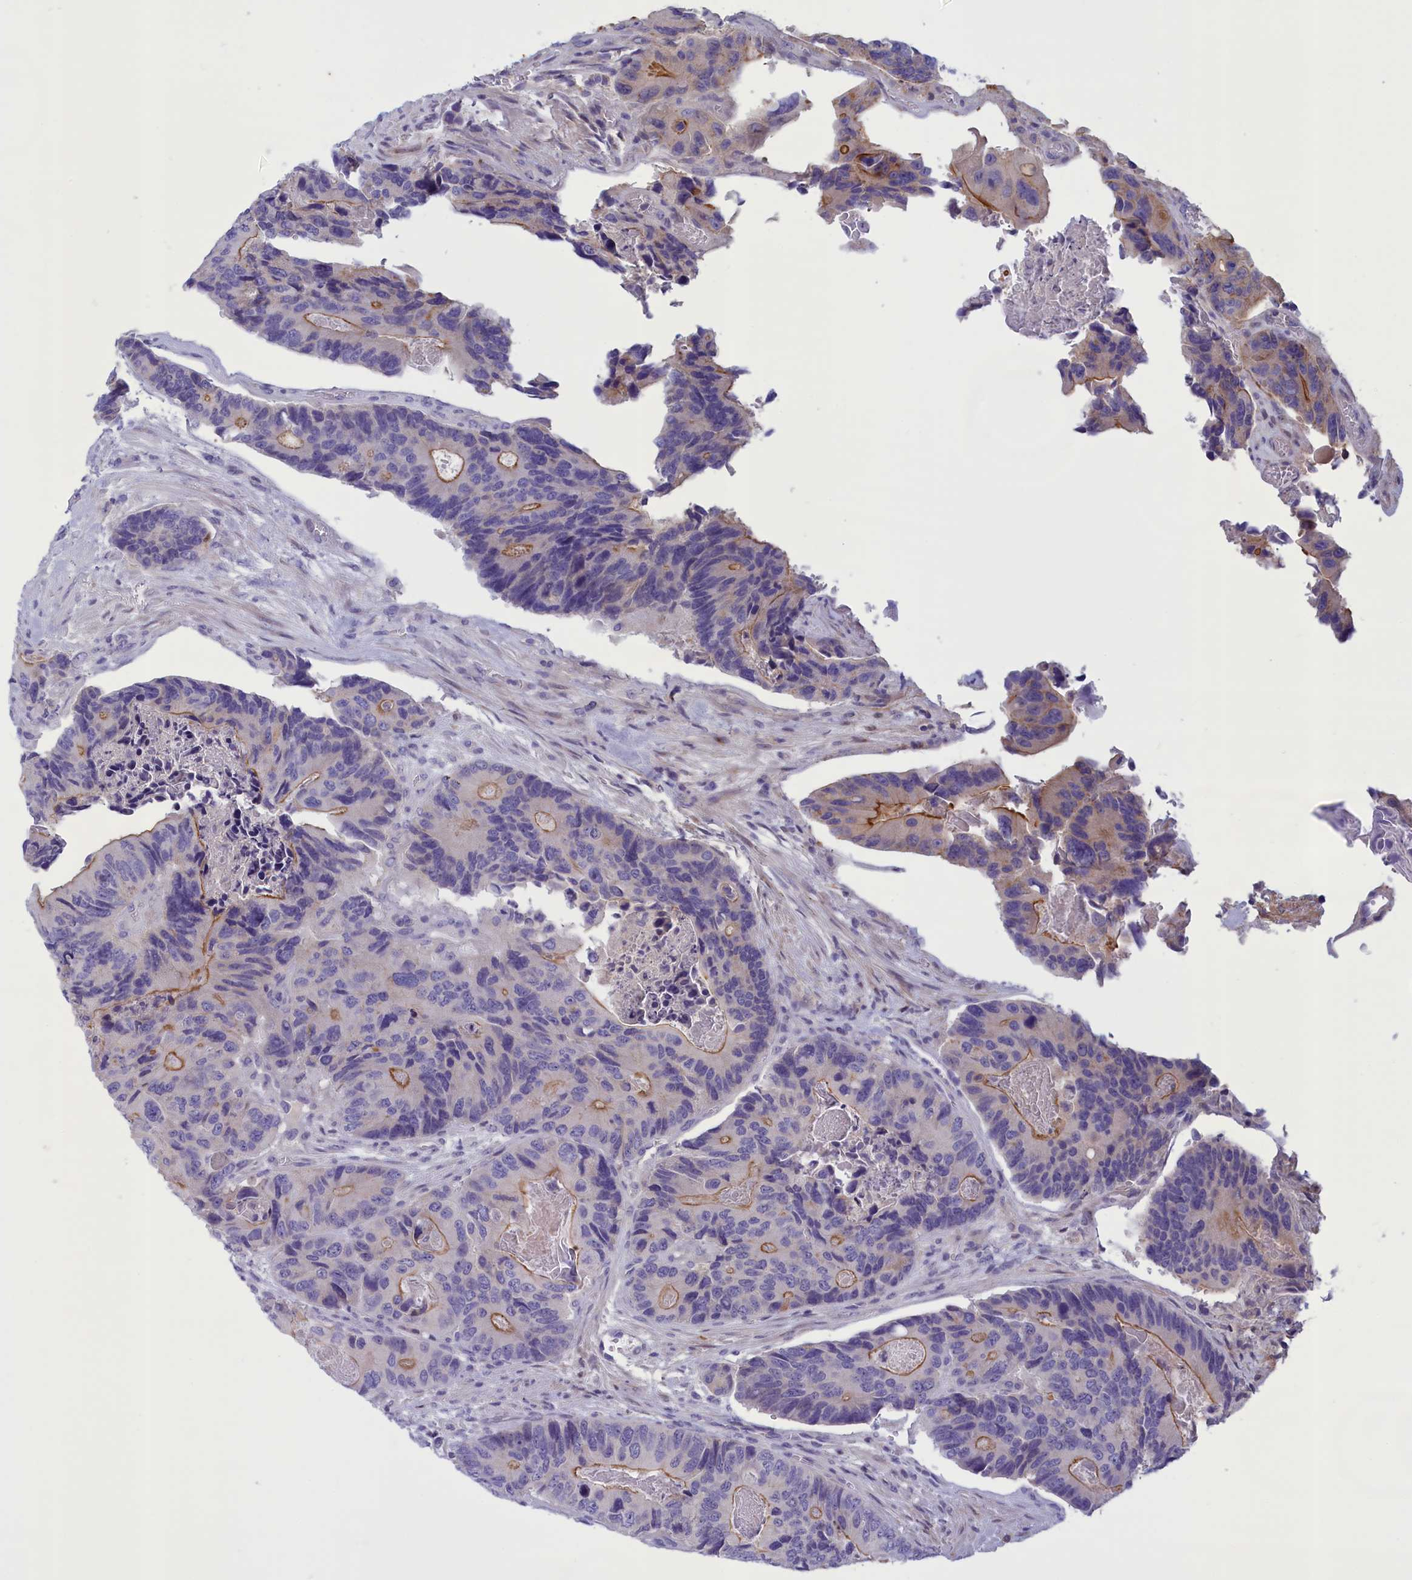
{"staining": {"intensity": "moderate", "quantity": "<25%", "location": "cytoplasmic/membranous"}, "tissue": "colorectal cancer", "cell_type": "Tumor cells", "image_type": "cancer", "snomed": [{"axis": "morphology", "description": "Adenocarcinoma, NOS"}, {"axis": "topography", "description": "Colon"}], "caption": "IHC image of adenocarcinoma (colorectal) stained for a protein (brown), which reveals low levels of moderate cytoplasmic/membranous positivity in about <25% of tumor cells.", "gene": "CORO2A", "patient": {"sex": "male", "age": 84}}